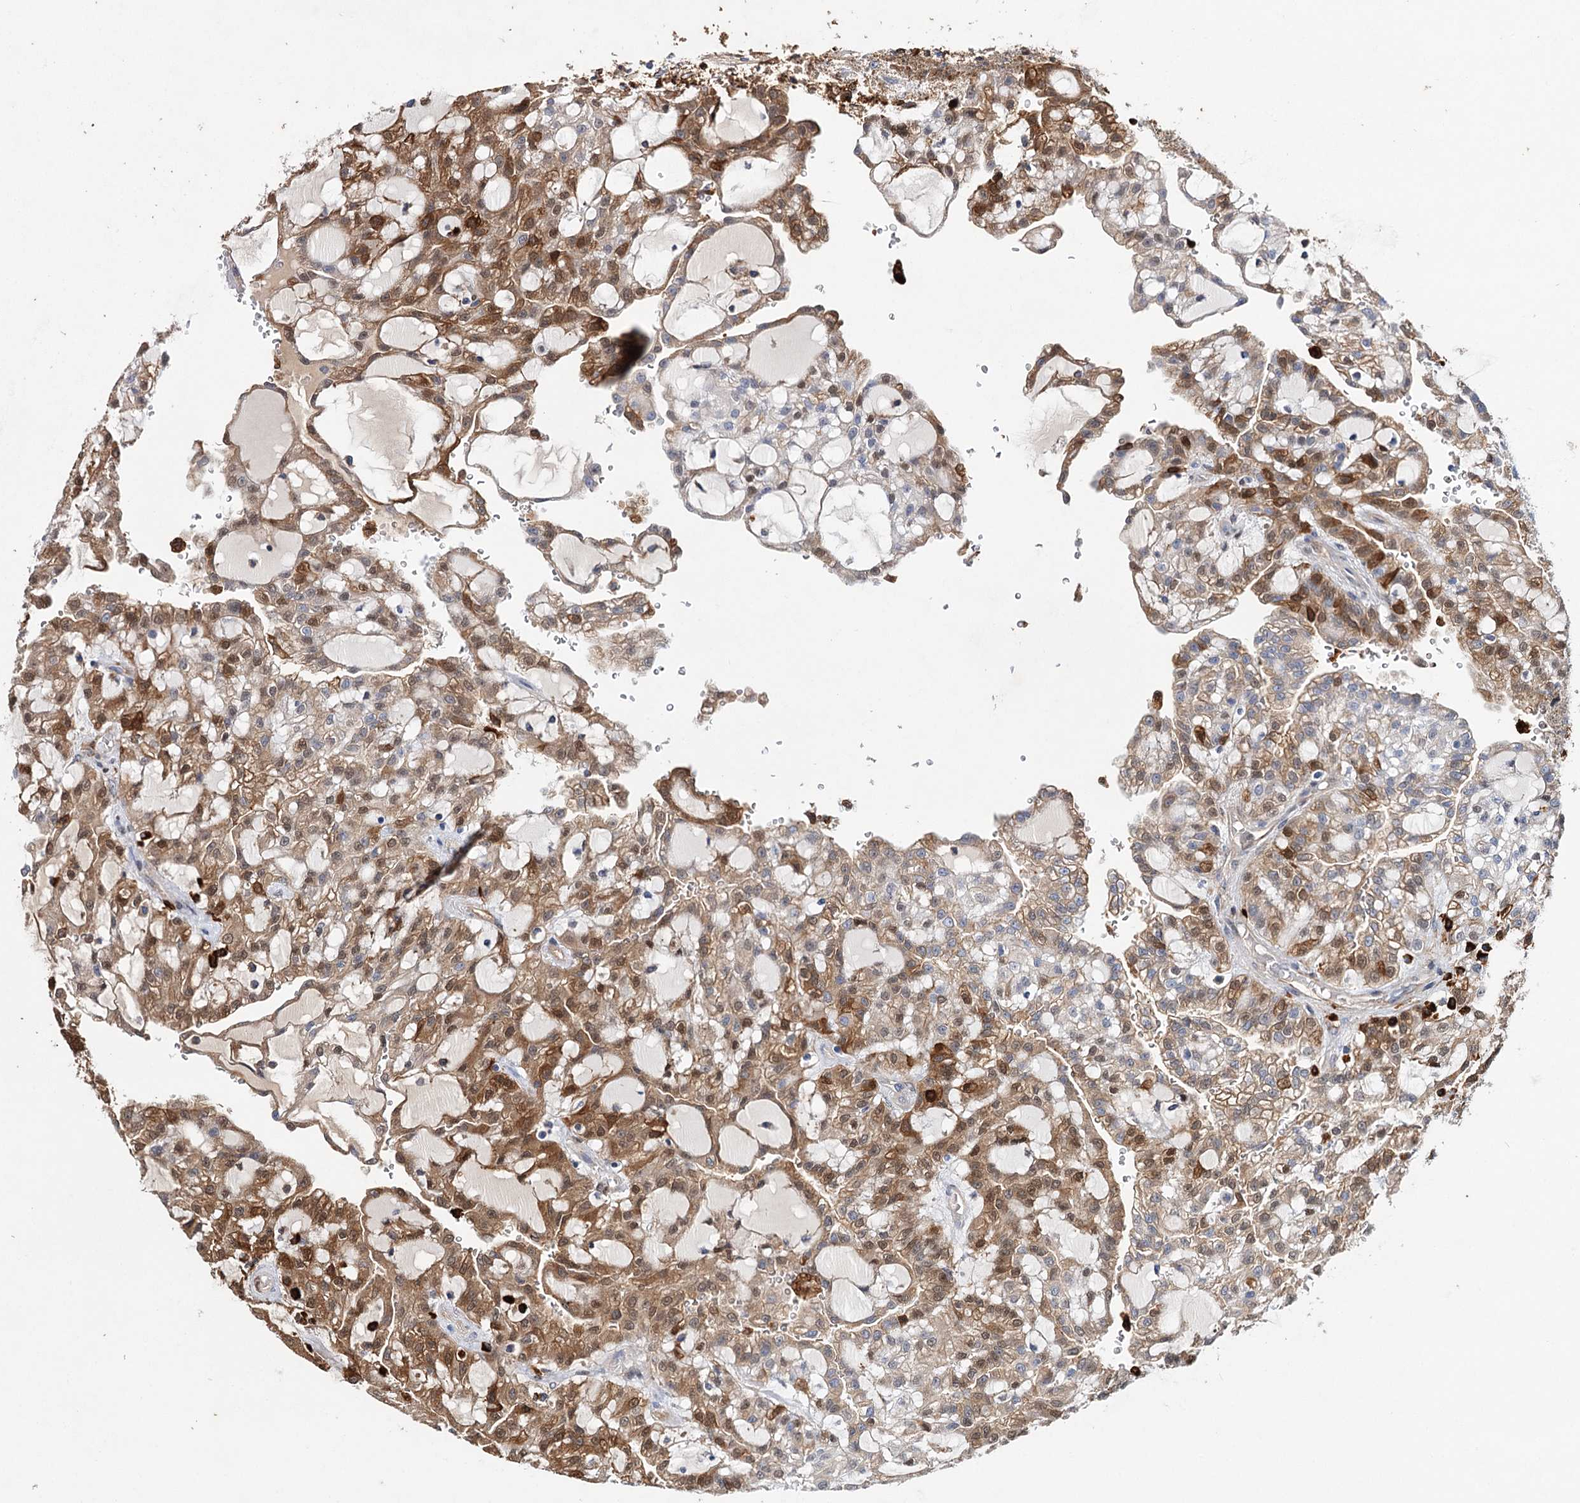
{"staining": {"intensity": "moderate", "quantity": ">75%", "location": "cytoplasmic/membranous,nuclear"}, "tissue": "renal cancer", "cell_type": "Tumor cells", "image_type": "cancer", "snomed": [{"axis": "morphology", "description": "Adenocarcinoma, NOS"}, {"axis": "topography", "description": "Kidney"}], "caption": "This image demonstrates renal adenocarcinoma stained with IHC to label a protein in brown. The cytoplasmic/membranous and nuclear of tumor cells show moderate positivity for the protein. Nuclei are counter-stained blue.", "gene": "CFAP46", "patient": {"sex": "male", "age": 63}}